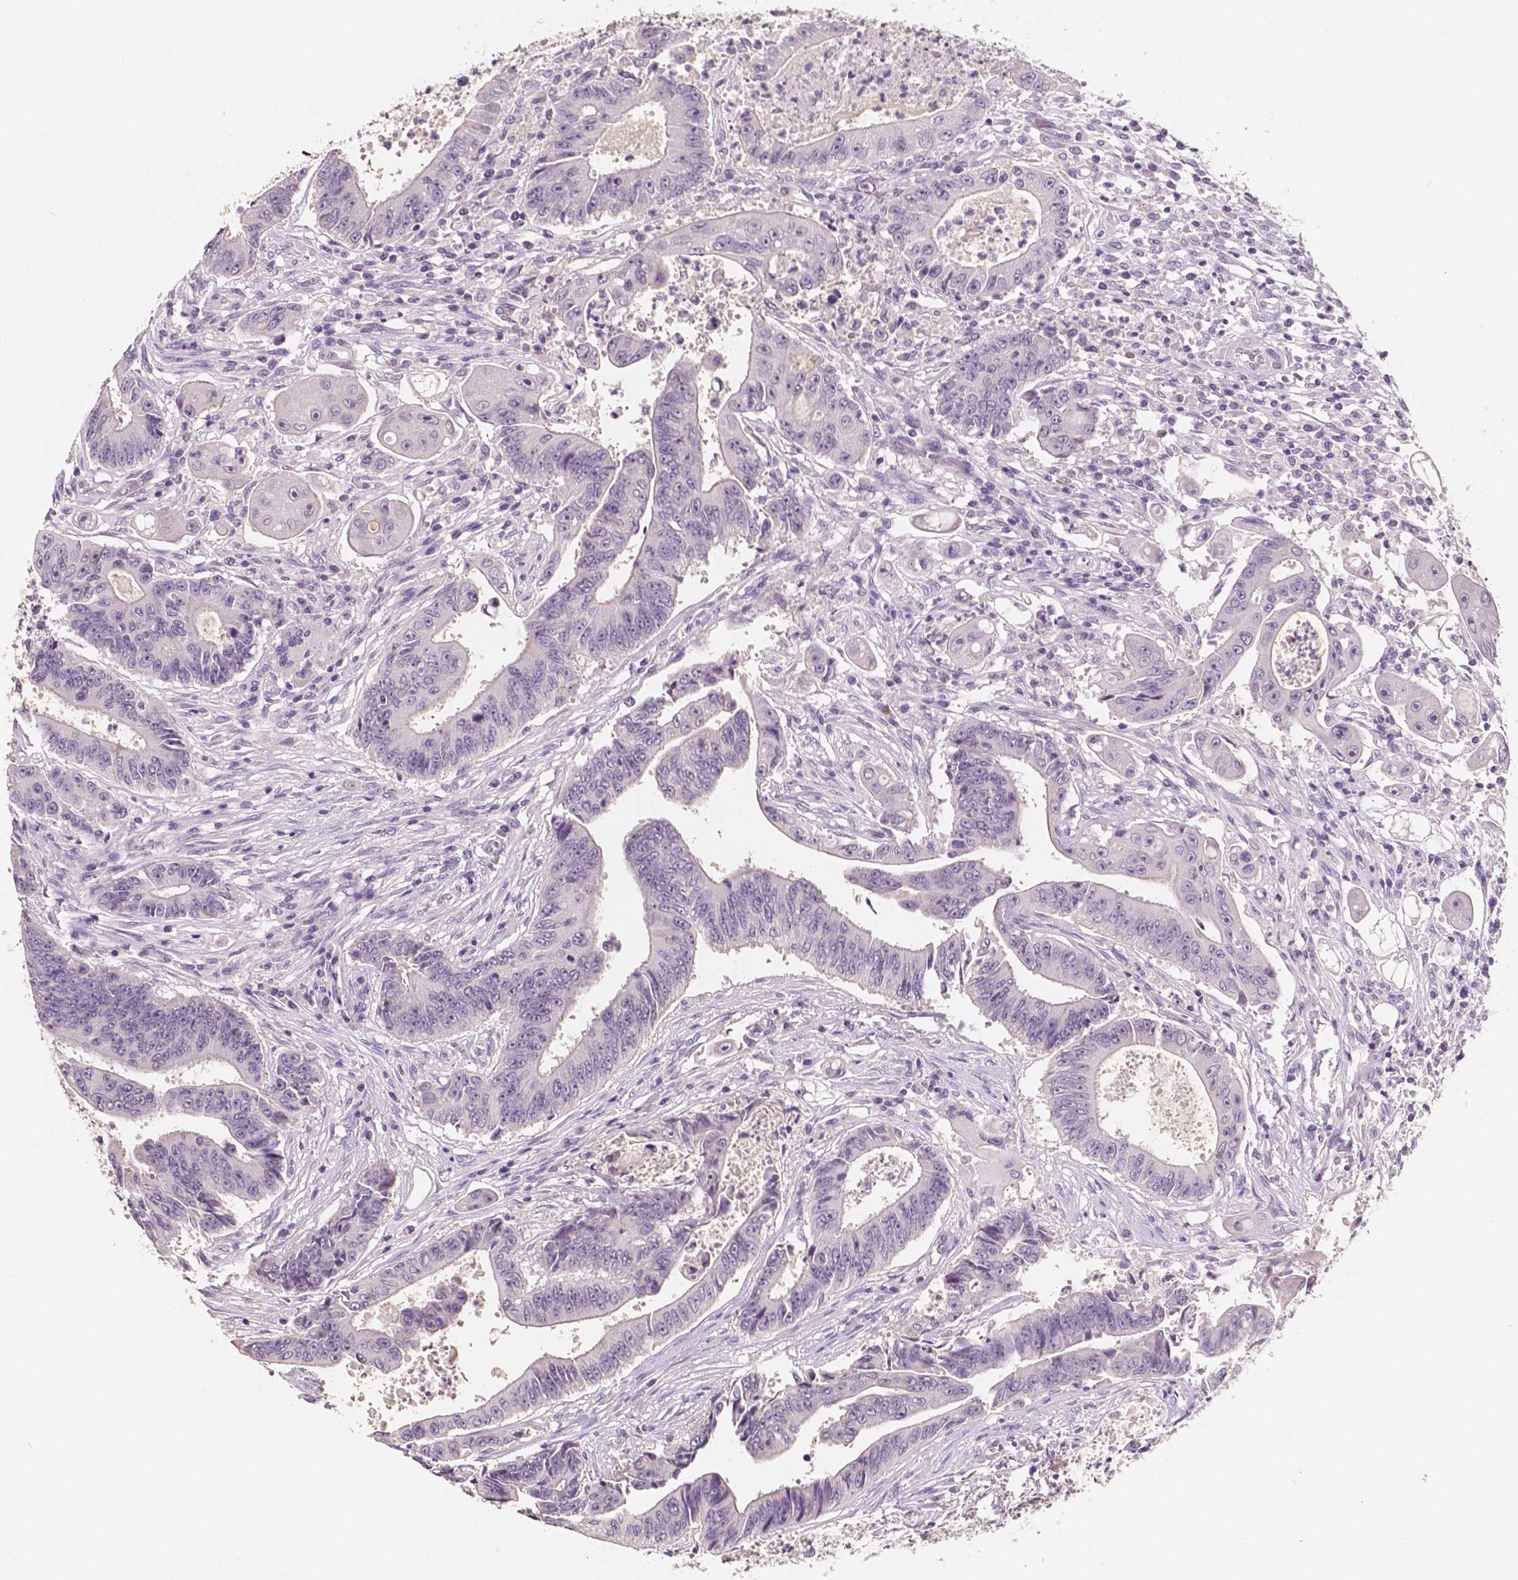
{"staining": {"intensity": "negative", "quantity": "none", "location": "none"}, "tissue": "colorectal cancer", "cell_type": "Tumor cells", "image_type": "cancer", "snomed": [{"axis": "morphology", "description": "Adenocarcinoma, NOS"}, {"axis": "topography", "description": "Rectum"}], "caption": "Tumor cells are negative for brown protein staining in adenocarcinoma (colorectal). Nuclei are stained in blue.", "gene": "TAL1", "patient": {"sex": "male", "age": 54}}